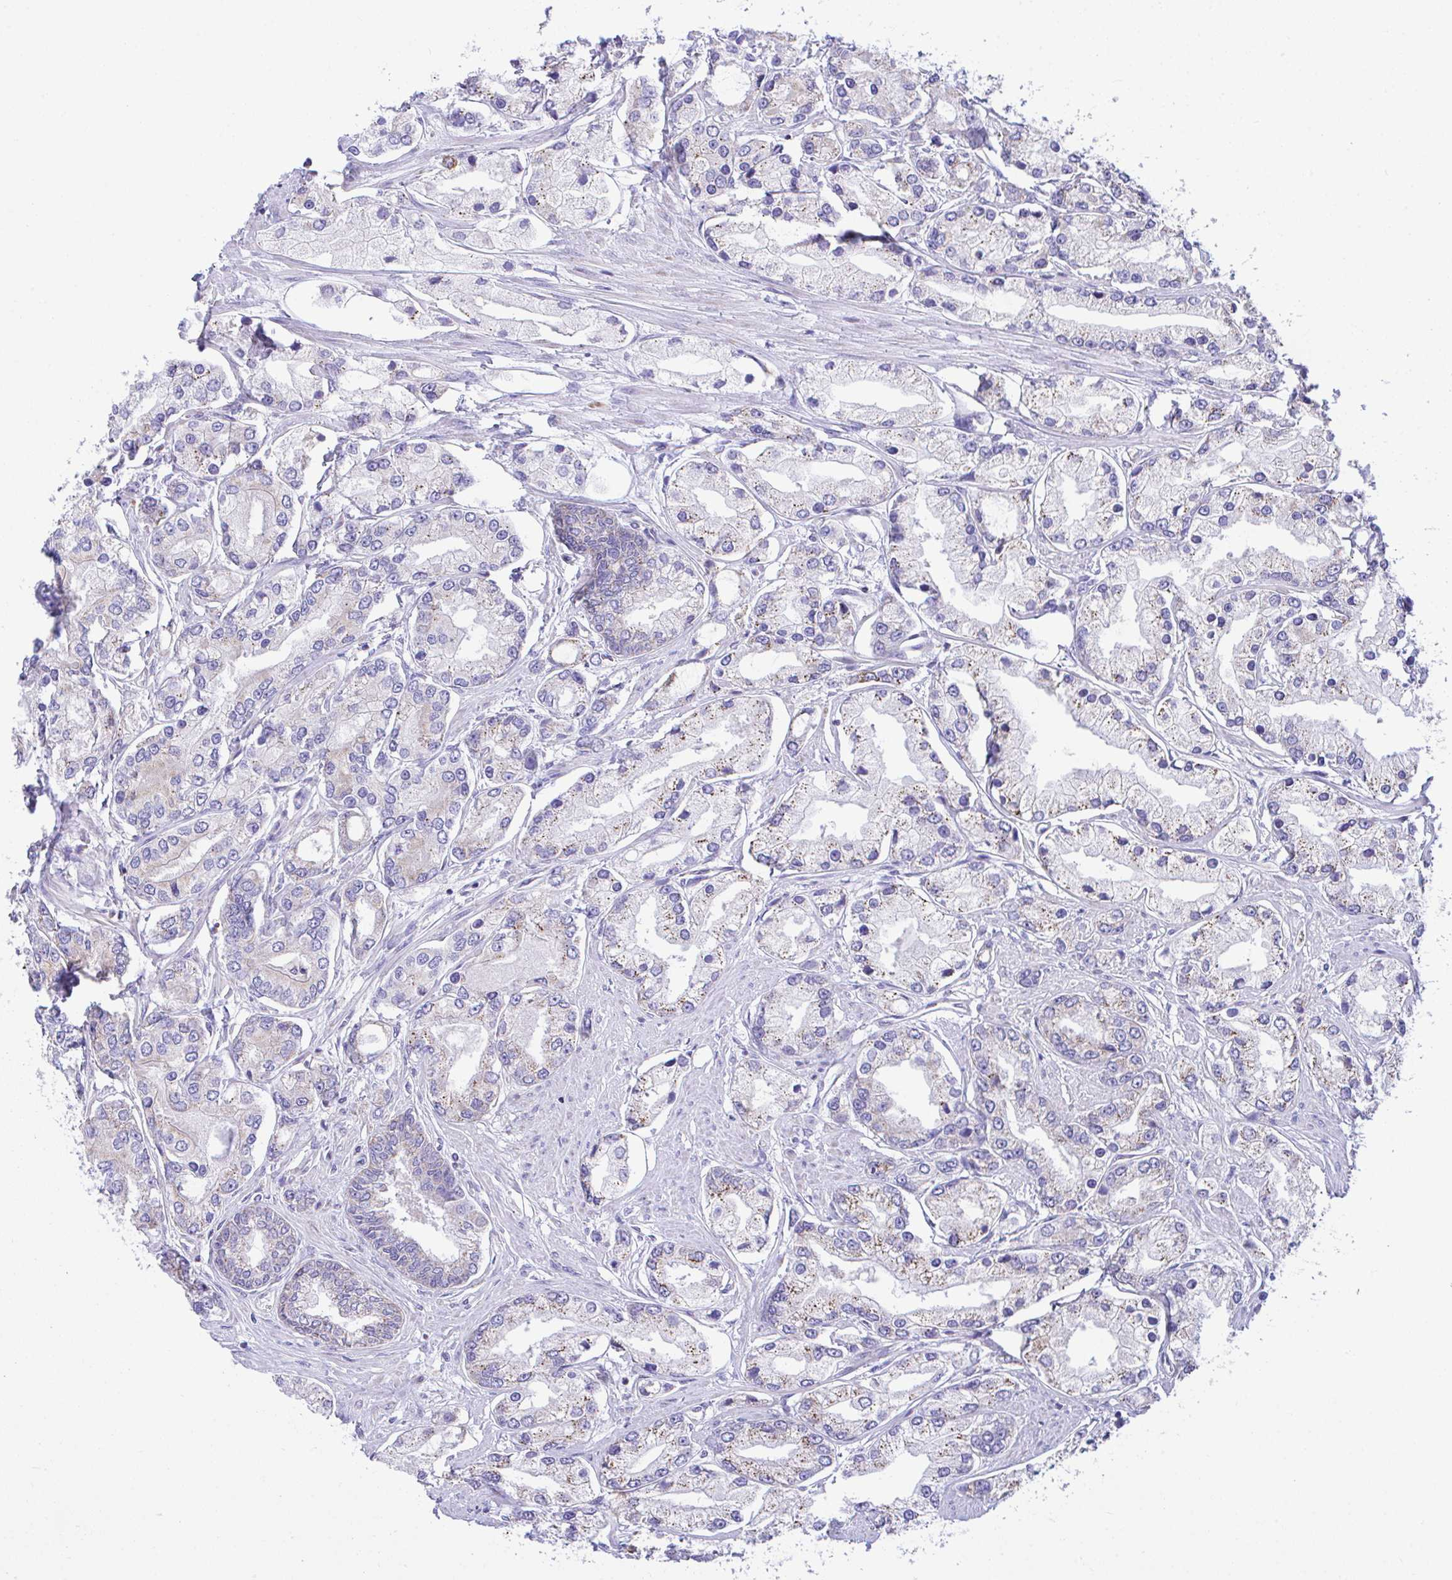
{"staining": {"intensity": "weak", "quantity": "<25%", "location": "cytoplasmic/membranous"}, "tissue": "prostate cancer", "cell_type": "Tumor cells", "image_type": "cancer", "snomed": [{"axis": "morphology", "description": "Adenocarcinoma, High grade"}, {"axis": "topography", "description": "Prostate"}], "caption": "Tumor cells show no significant protein positivity in prostate adenocarcinoma (high-grade). (DAB (3,3'-diaminobenzidine) immunohistochemistry, high magnification).", "gene": "NLRP8", "patient": {"sex": "male", "age": 66}}